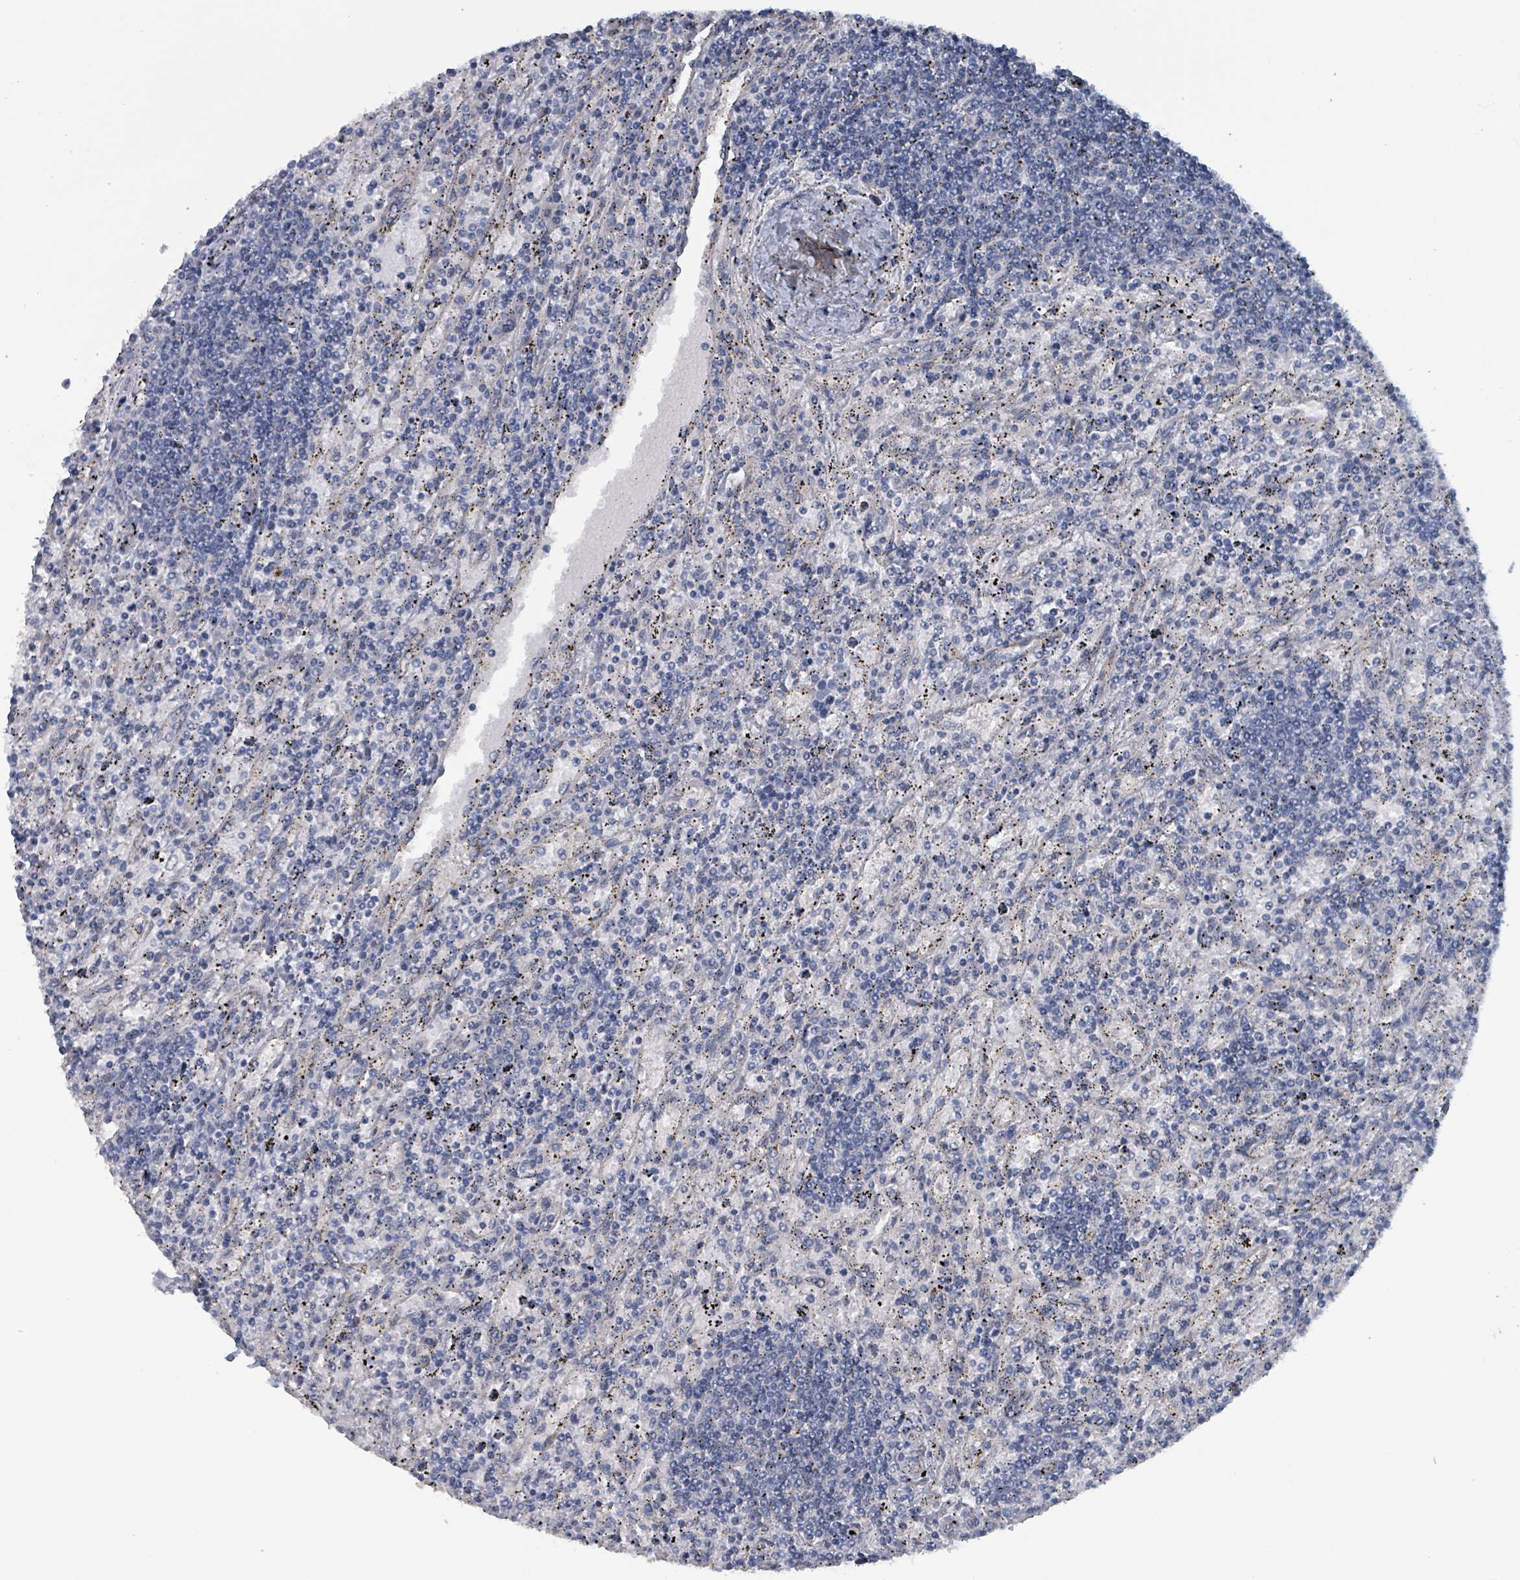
{"staining": {"intensity": "negative", "quantity": "none", "location": "none"}, "tissue": "lymphoma", "cell_type": "Tumor cells", "image_type": "cancer", "snomed": [{"axis": "morphology", "description": "Malignant lymphoma, non-Hodgkin's type, Low grade"}, {"axis": "topography", "description": "Spleen"}], "caption": "This is an immunohistochemistry histopathology image of human lymphoma. There is no expression in tumor cells.", "gene": "TAAR5", "patient": {"sex": "male", "age": 76}}